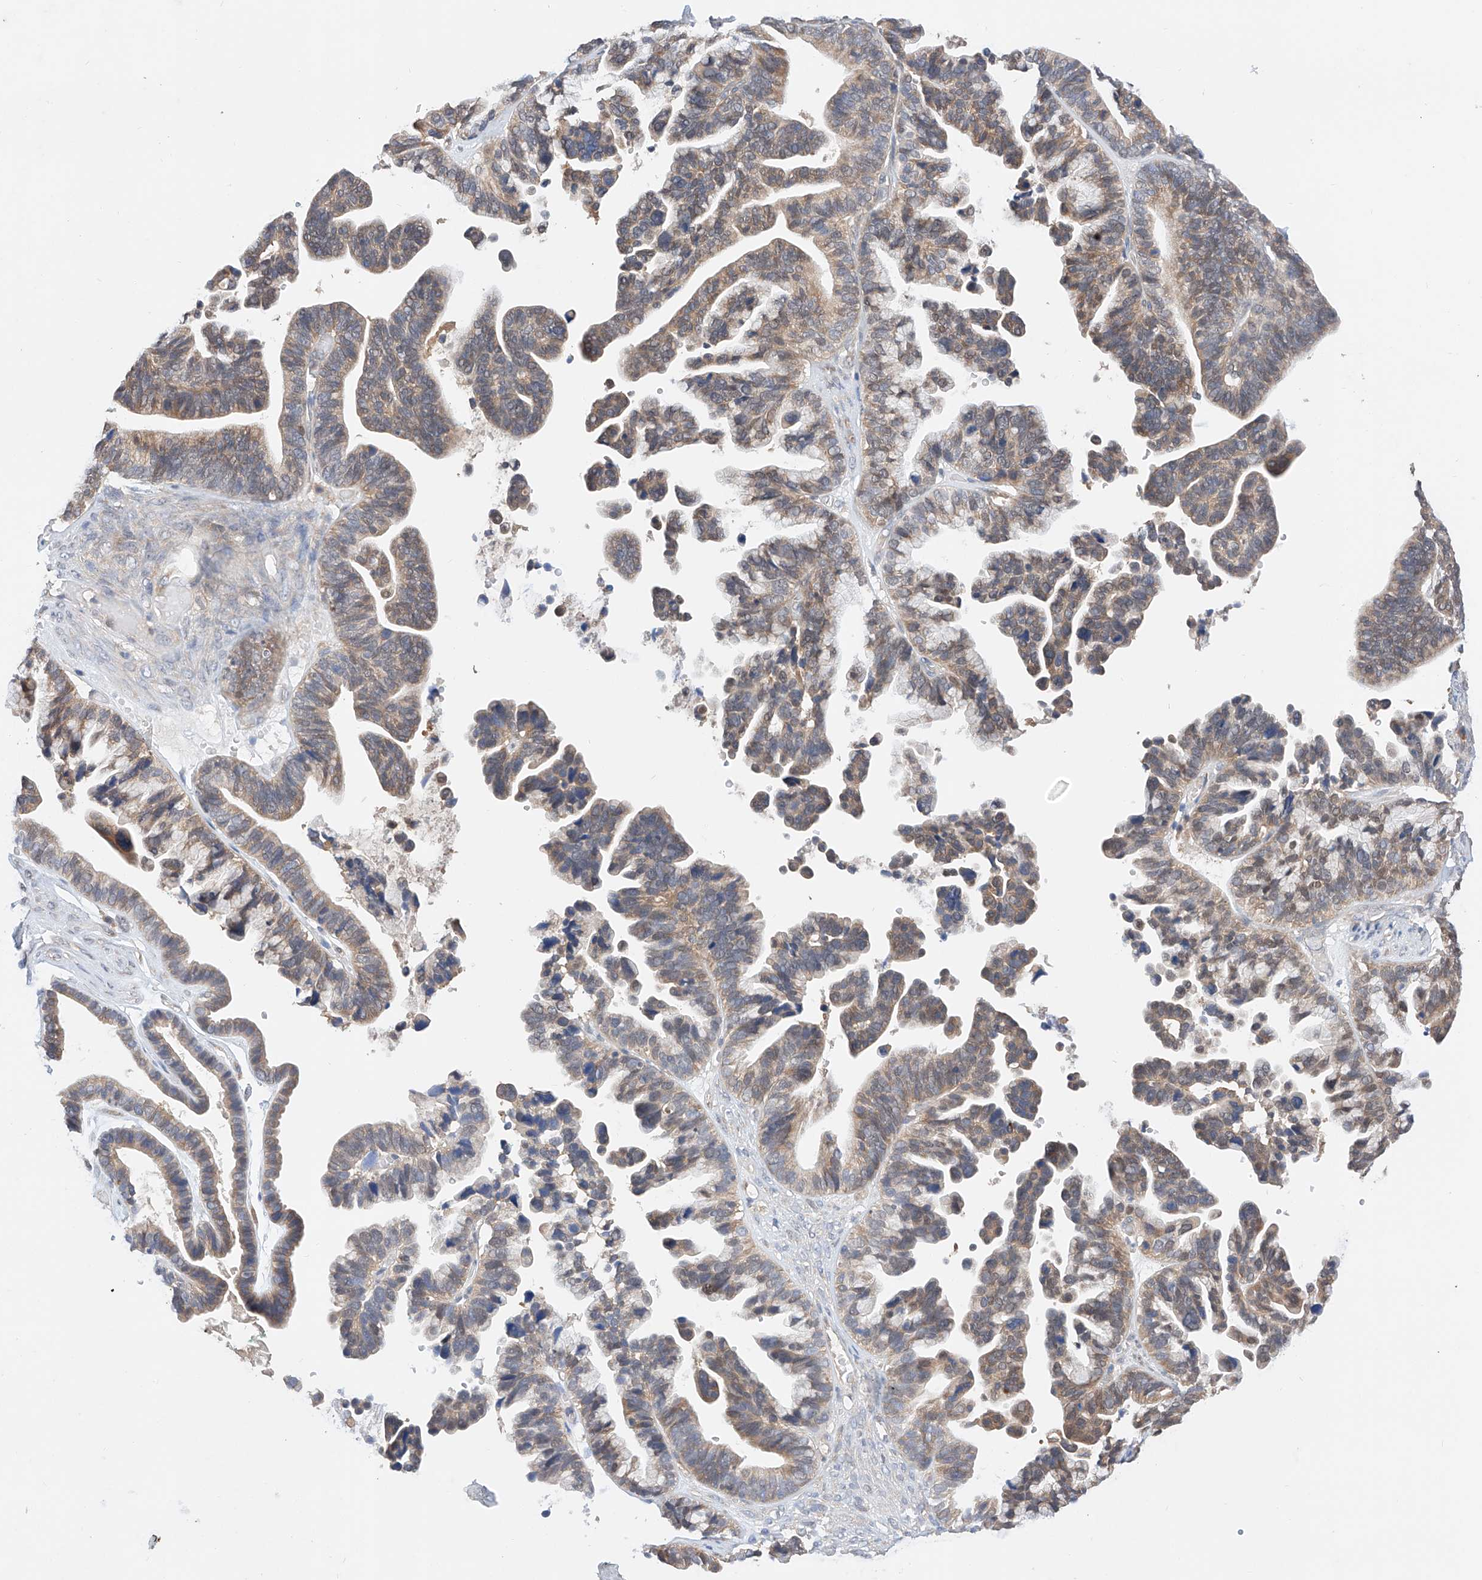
{"staining": {"intensity": "weak", "quantity": ">75%", "location": "cytoplasmic/membranous"}, "tissue": "ovarian cancer", "cell_type": "Tumor cells", "image_type": "cancer", "snomed": [{"axis": "morphology", "description": "Cystadenocarcinoma, serous, NOS"}, {"axis": "topography", "description": "Ovary"}], "caption": "Immunohistochemistry (IHC) (DAB (3,3'-diaminobenzidine)) staining of ovarian cancer (serous cystadenocarcinoma) exhibits weak cytoplasmic/membranous protein expression in about >75% of tumor cells. Using DAB (3,3'-diaminobenzidine) (brown) and hematoxylin (blue) stains, captured at high magnification using brightfield microscopy.", "gene": "ZSCAN4", "patient": {"sex": "female", "age": 56}}